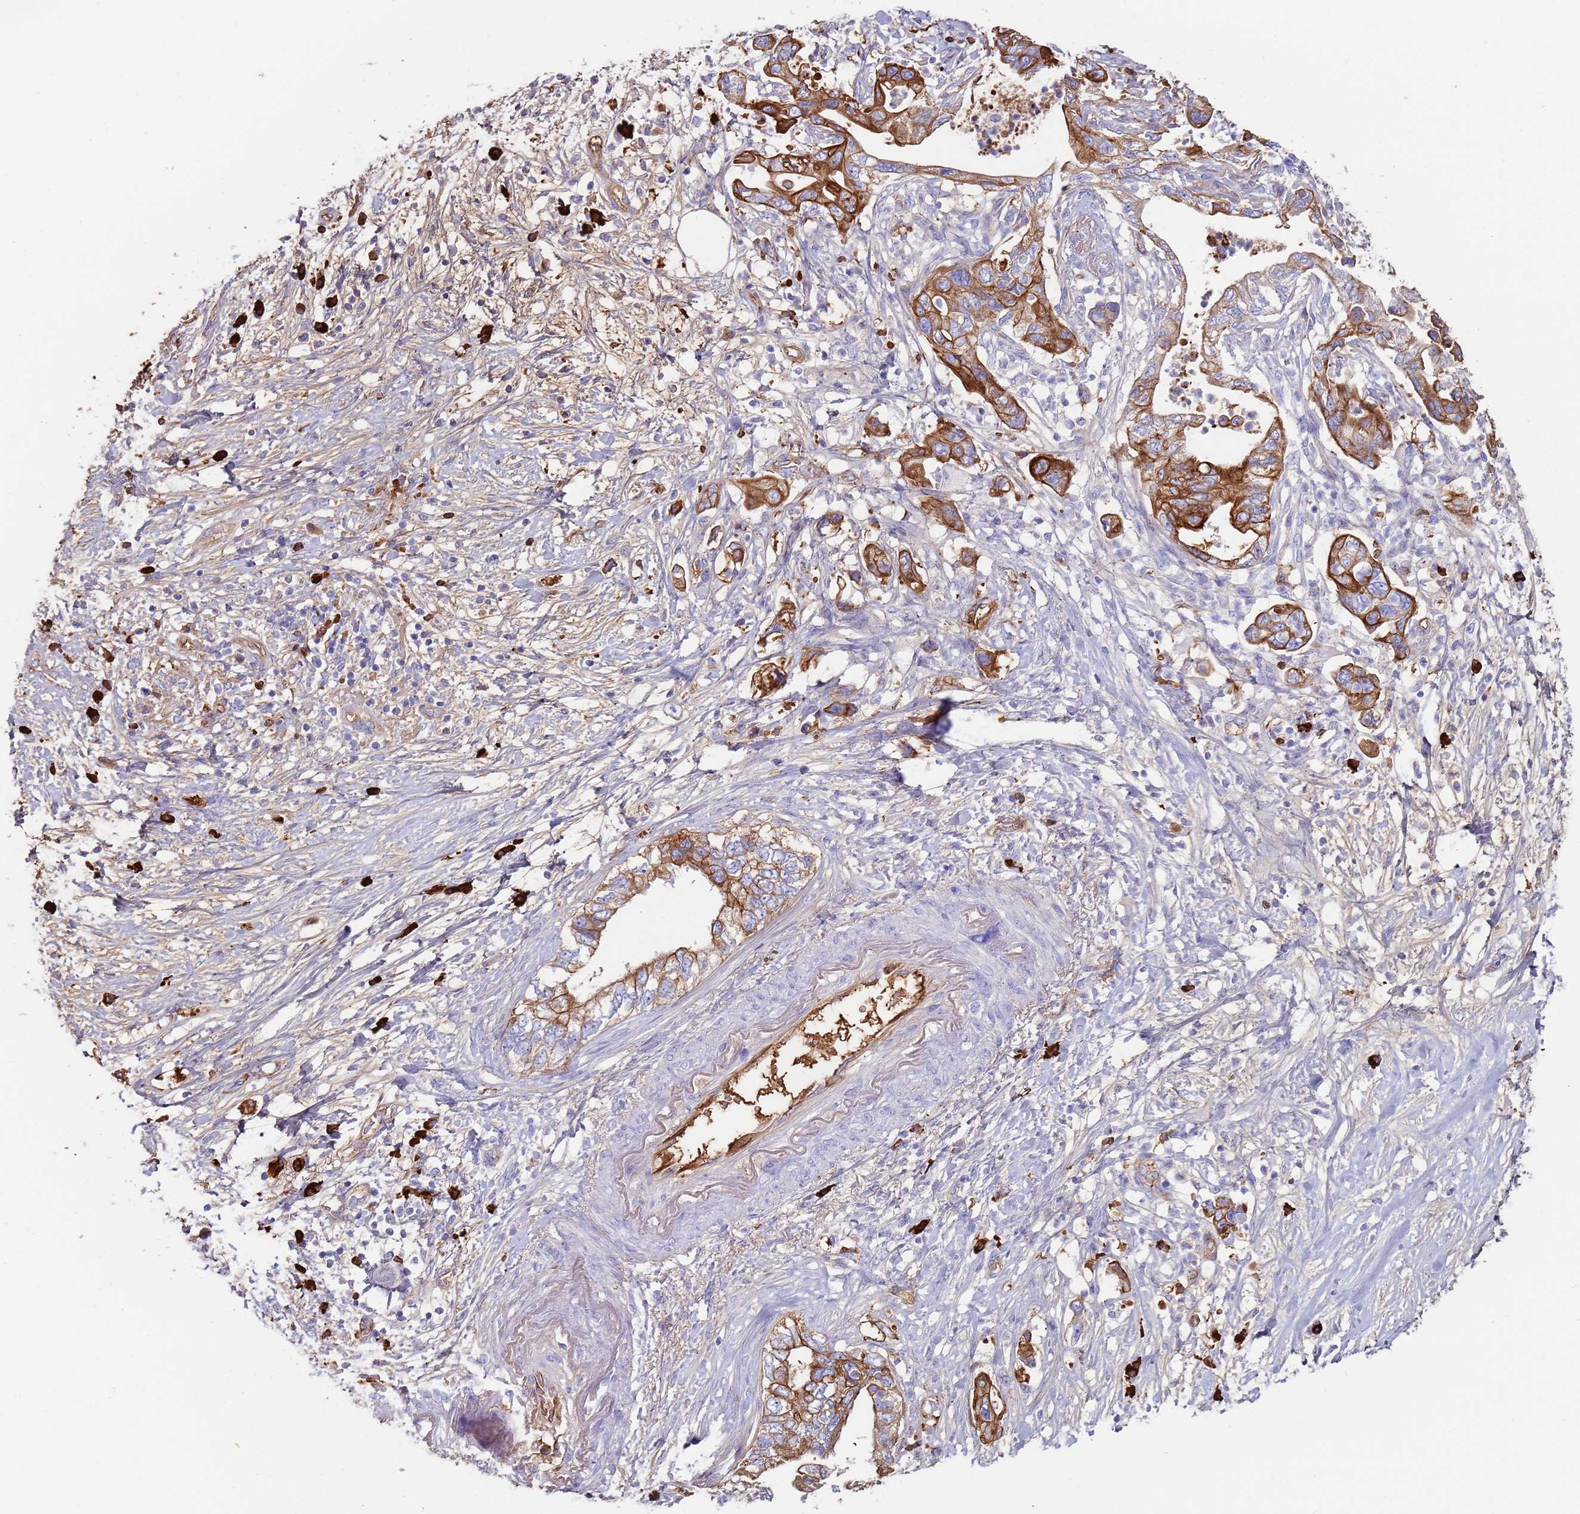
{"staining": {"intensity": "strong", "quantity": ">75%", "location": "cytoplasmic/membranous"}, "tissue": "pancreatic cancer", "cell_type": "Tumor cells", "image_type": "cancer", "snomed": [{"axis": "morphology", "description": "Adenocarcinoma, NOS"}, {"axis": "topography", "description": "Pancreas"}], "caption": "Pancreatic cancer was stained to show a protein in brown. There is high levels of strong cytoplasmic/membranous positivity in approximately >75% of tumor cells.", "gene": "CYSLTR2", "patient": {"sex": "female", "age": 73}}